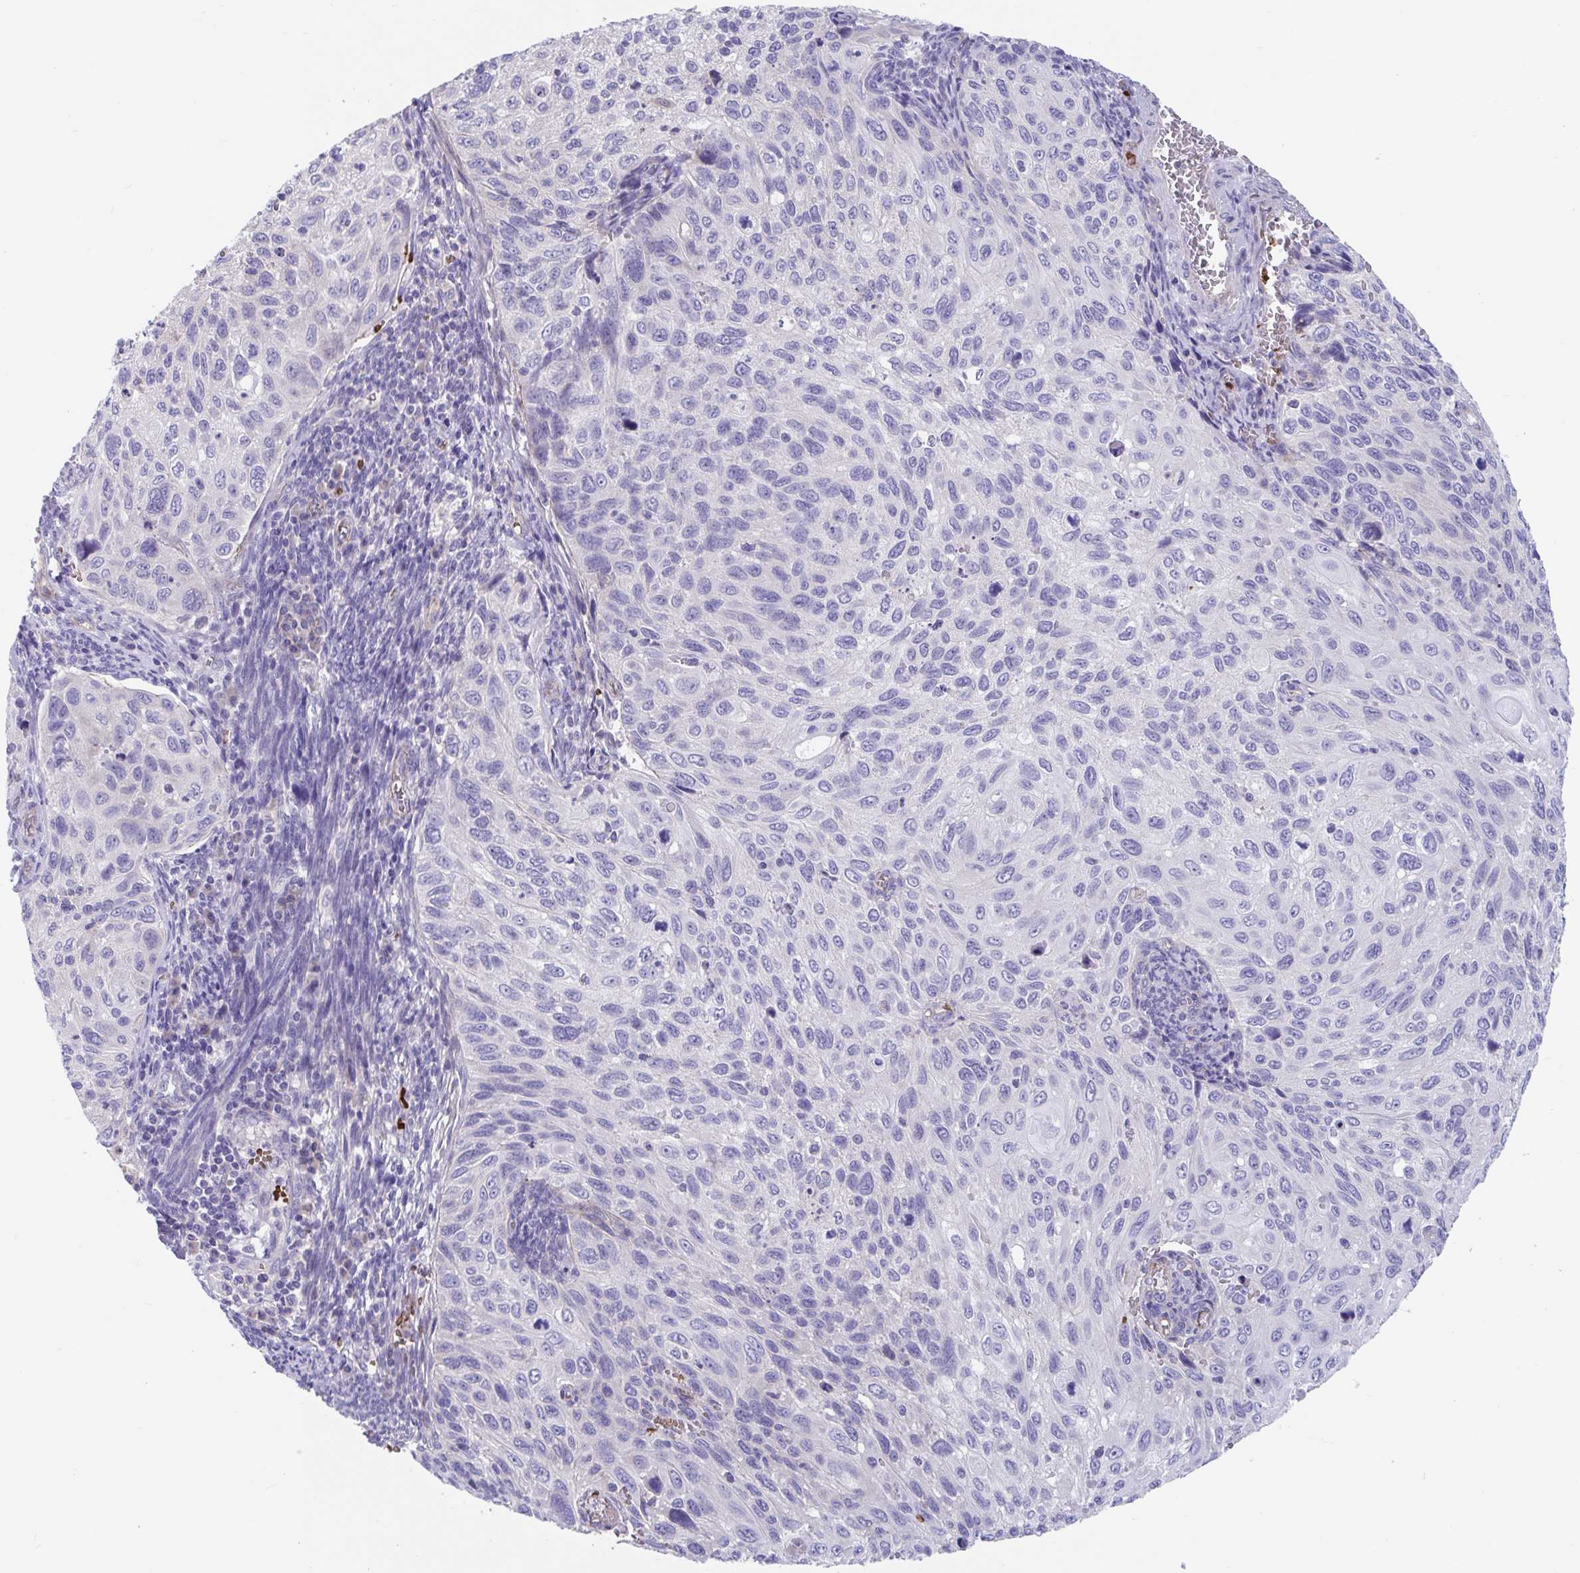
{"staining": {"intensity": "negative", "quantity": "none", "location": "none"}, "tissue": "cervical cancer", "cell_type": "Tumor cells", "image_type": "cancer", "snomed": [{"axis": "morphology", "description": "Squamous cell carcinoma, NOS"}, {"axis": "topography", "description": "Cervix"}], "caption": "Protein analysis of cervical cancer (squamous cell carcinoma) displays no significant positivity in tumor cells.", "gene": "TTC30B", "patient": {"sex": "female", "age": 70}}